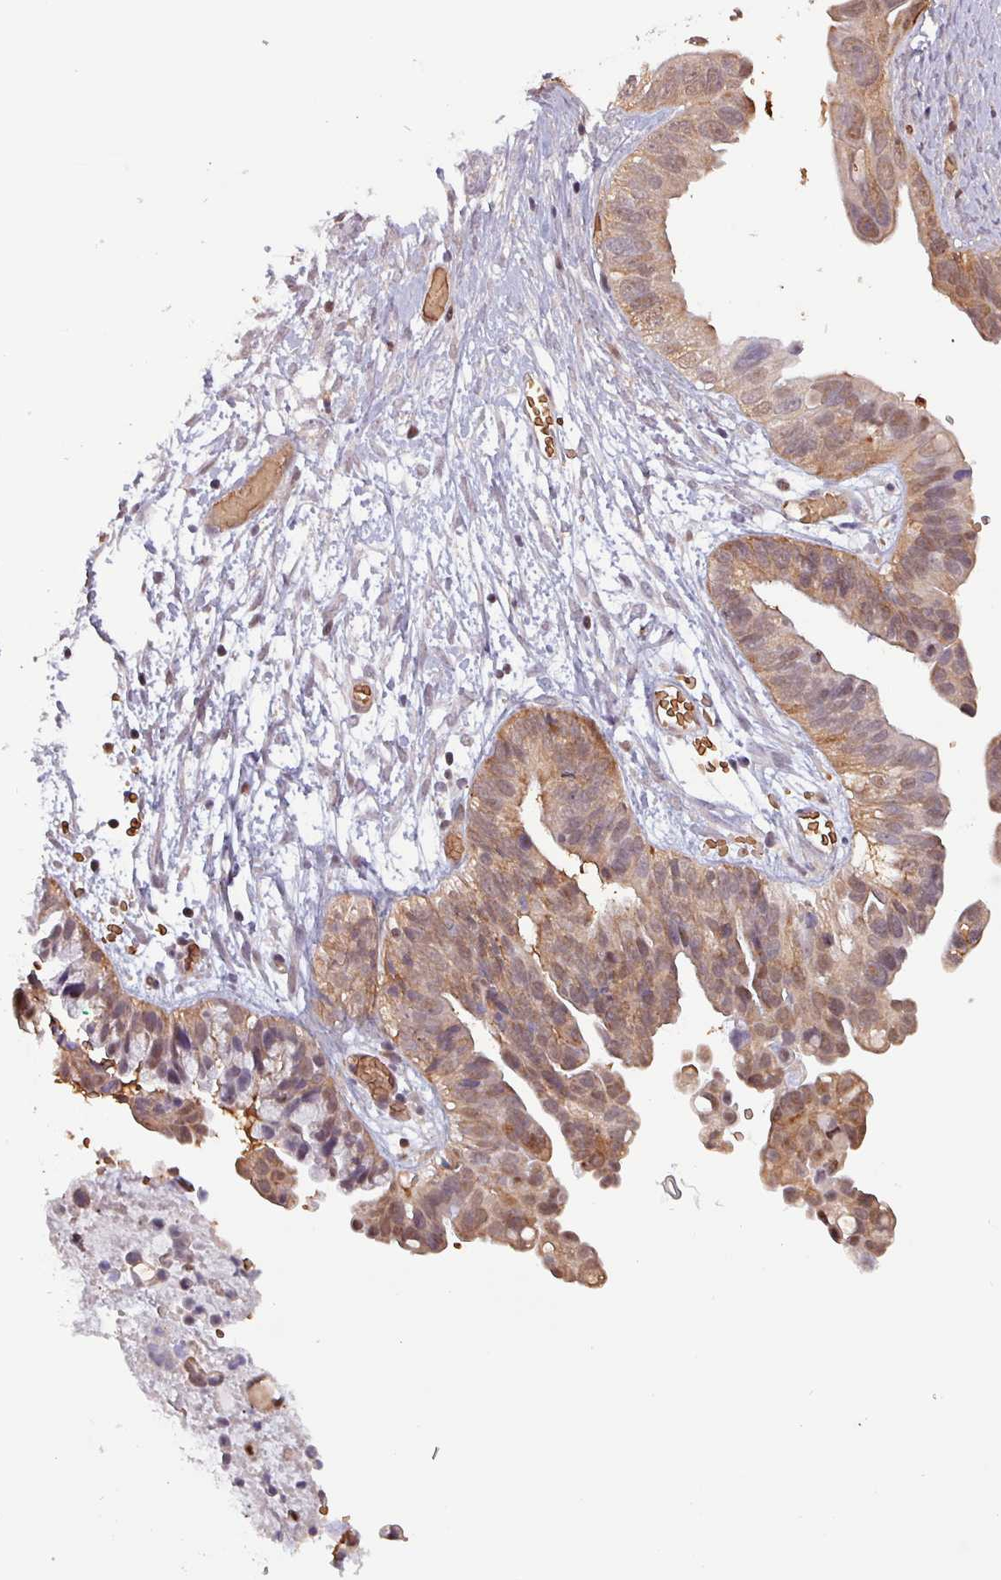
{"staining": {"intensity": "moderate", "quantity": ">75%", "location": "cytoplasmic/membranous,nuclear"}, "tissue": "ovarian cancer", "cell_type": "Tumor cells", "image_type": "cancer", "snomed": [{"axis": "morphology", "description": "Cystadenocarcinoma, serous, NOS"}, {"axis": "topography", "description": "Ovary"}], "caption": "Moderate cytoplasmic/membranous and nuclear staining for a protein is present in approximately >75% of tumor cells of serous cystadenocarcinoma (ovarian) using IHC.", "gene": "PSMB8", "patient": {"sex": "female", "age": 56}}